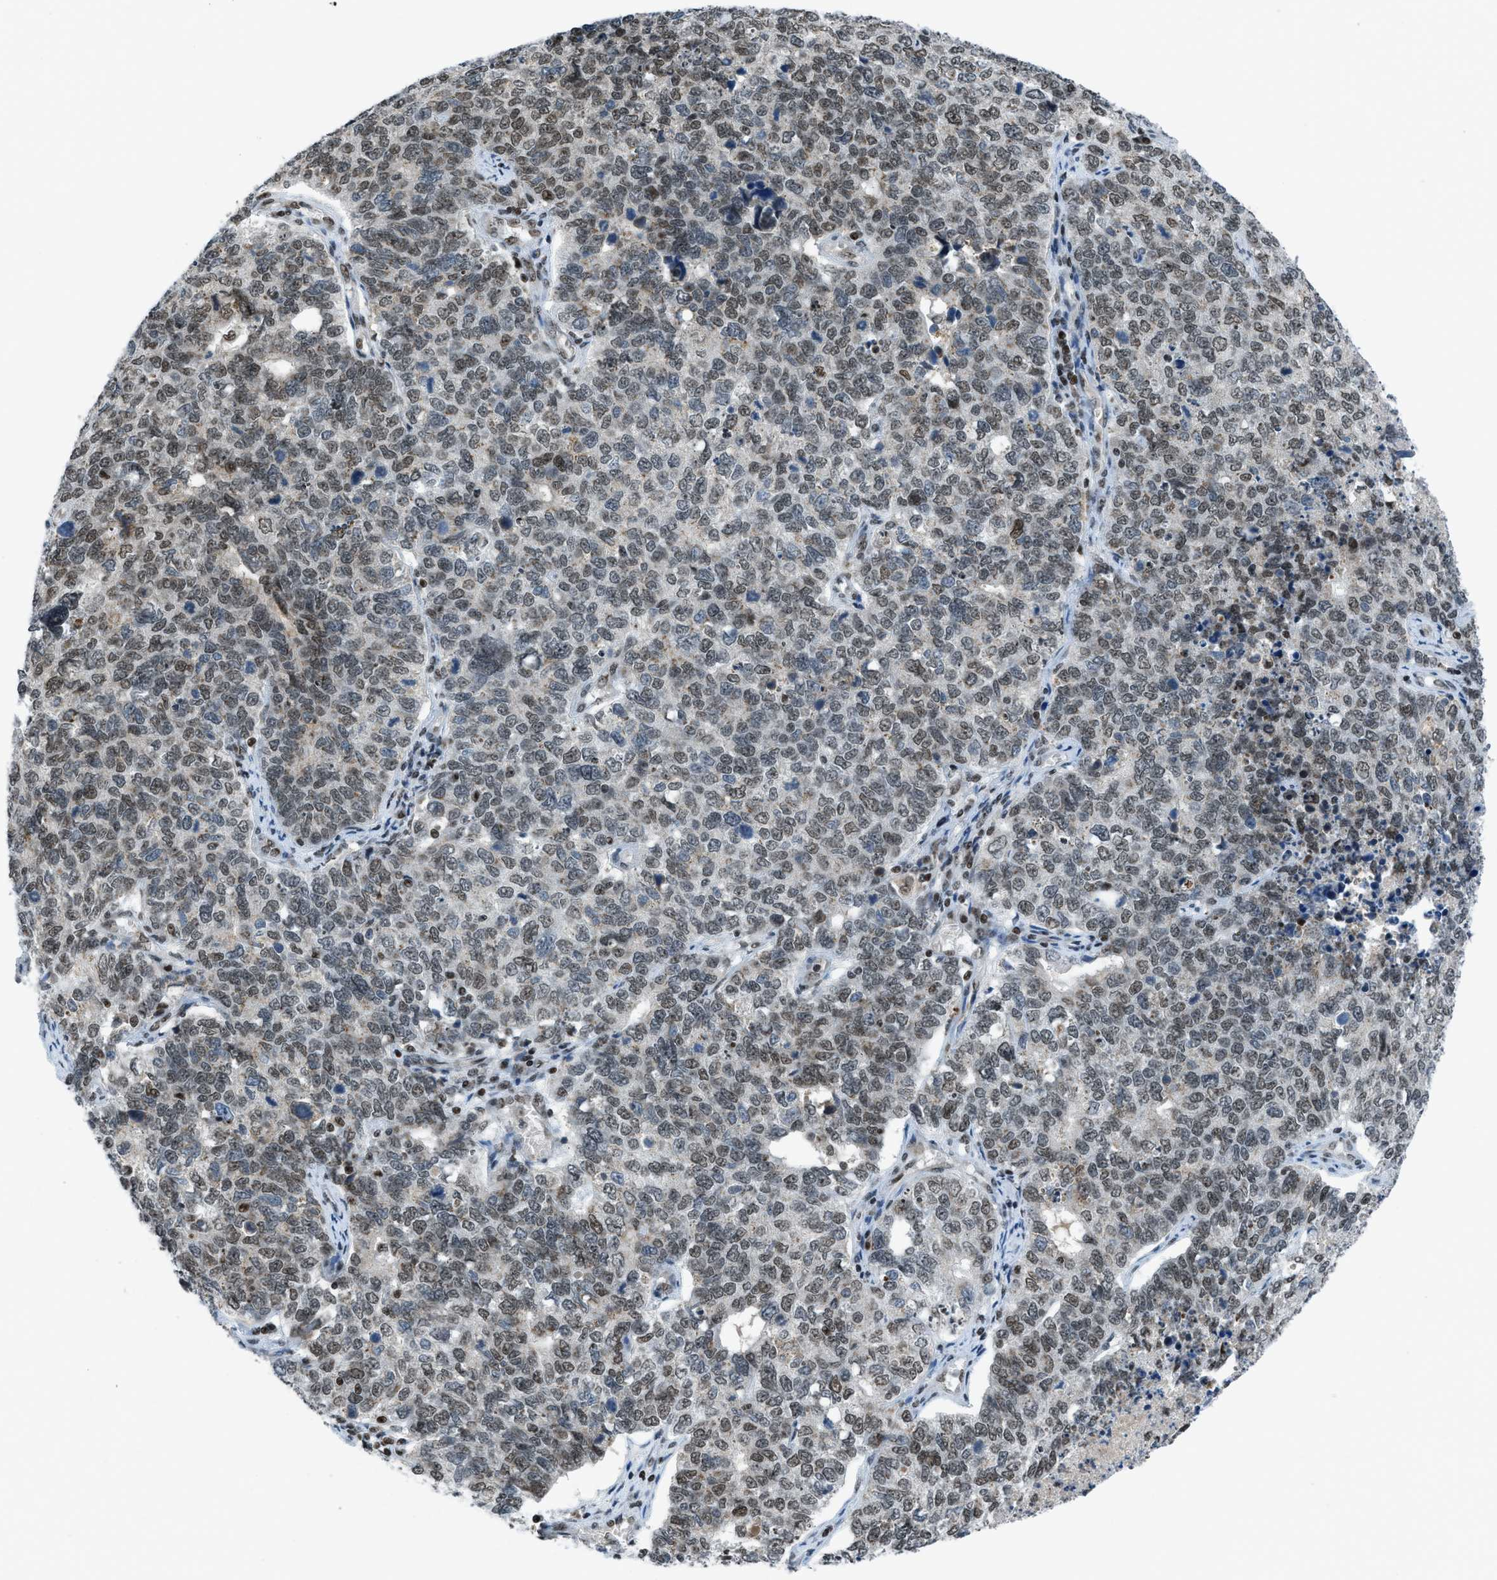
{"staining": {"intensity": "moderate", "quantity": "25%-75%", "location": "nuclear"}, "tissue": "cervical cancer", "cell_type": "Tumor cells", "image_type": "cancer", "snomed": [{"axis": "morphology", "description": "Squamous cell carcinoma, NOS"}, {"axis": "topography", "description": "Cervix"}], "caption": "The photomicrograph displays a brown stain indicating the presence of a protein in the nuclear of tumor cells in cervical cancer (squamous cell carcinoma). The staining was performed using DAB, with brown indicating positive protein expression. Nuclei are stained blue with hematoxylin.", "gene": "RAD51B", "patient": {"sex": "female", "age": 63}}